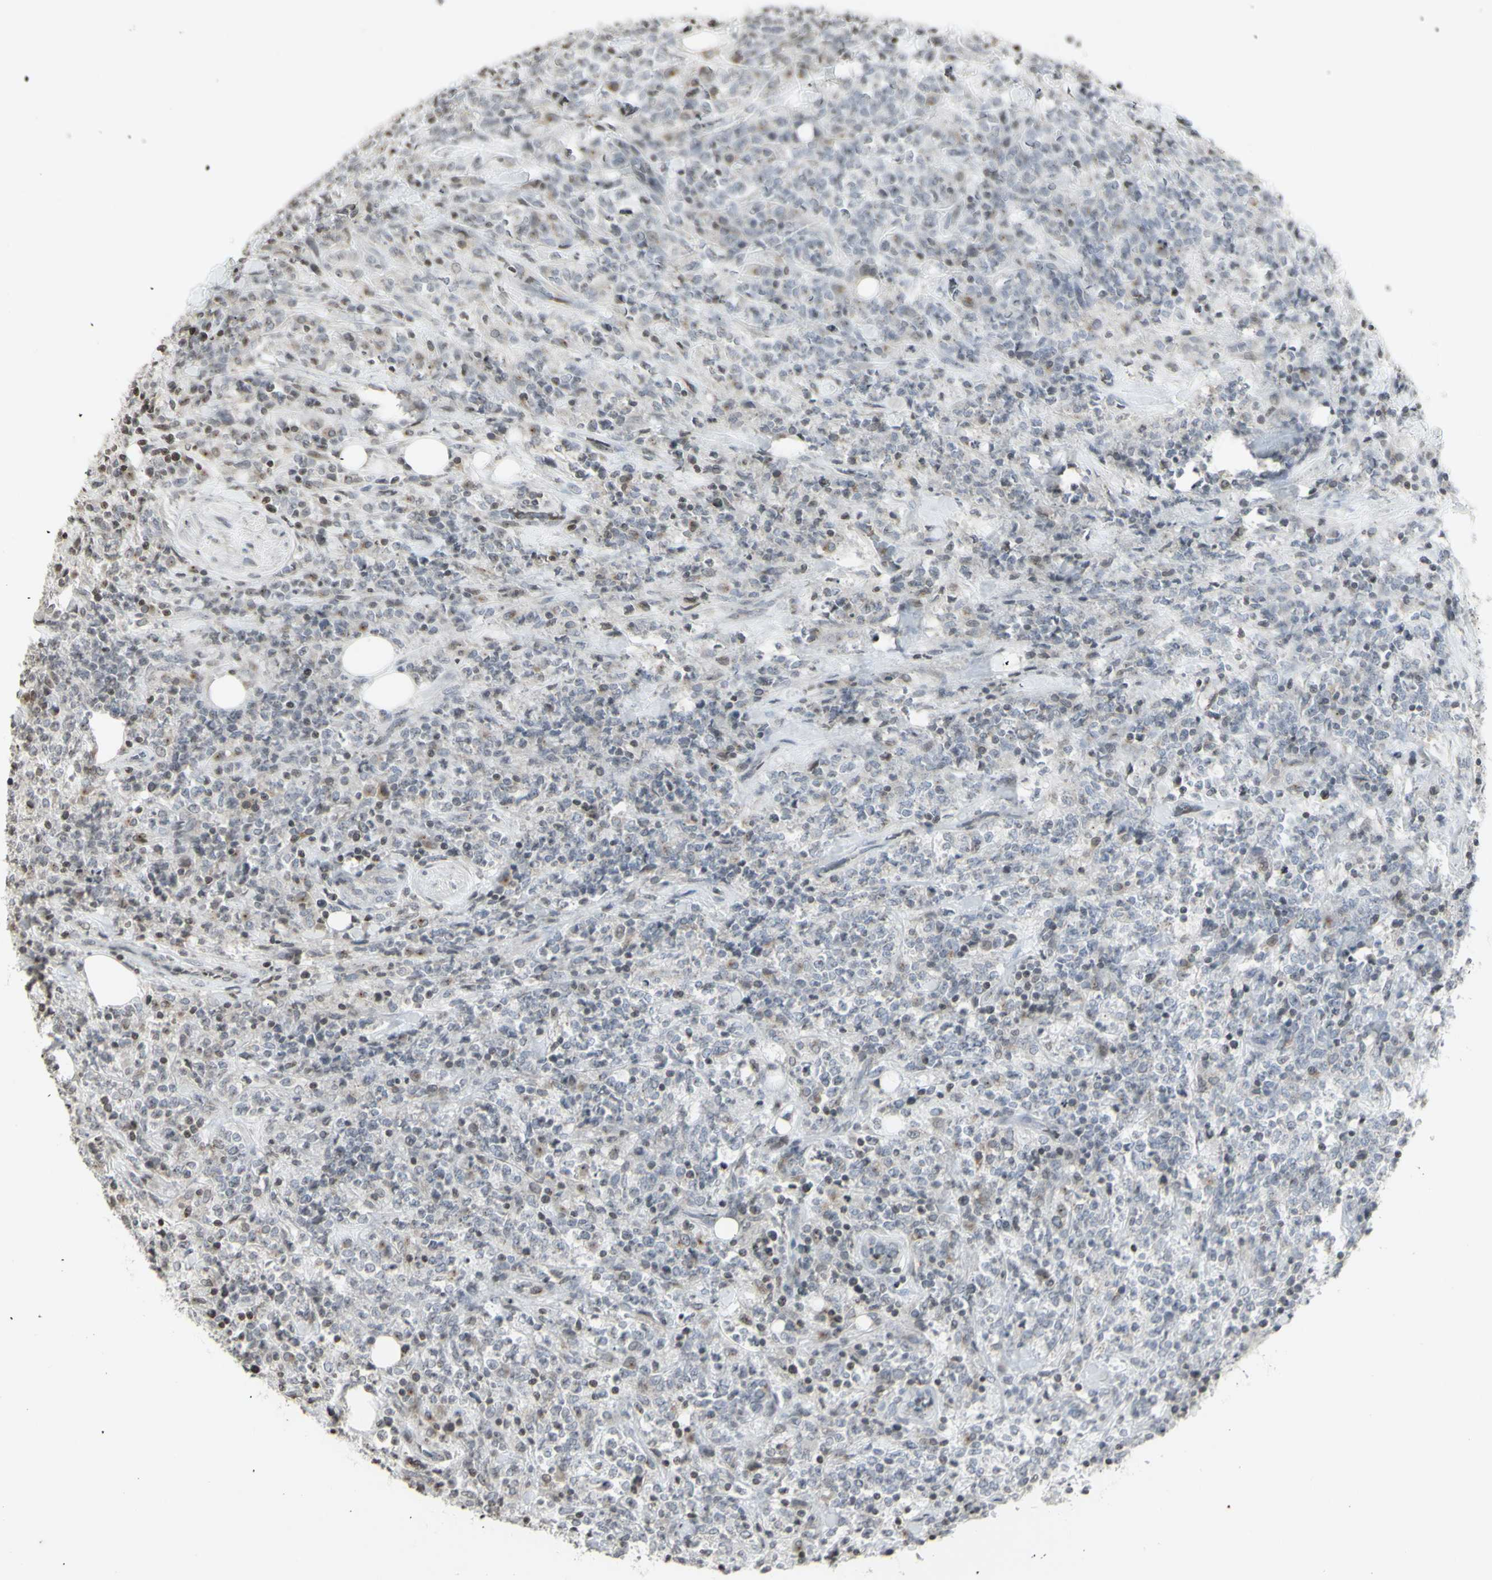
{"staining": {"intensity": "negative", "quantity": "none", "location": "none"}, "tissue": "lymphoma", "cell_type": "Tumor cells", "image_type": "cancer", "snomed": [{"axis": "morphology", "description": "Malignant lymphoma, non-Hodgkin's type, High grade"}, {"axis": "topography", "description": "Soft tissue"}], "caption": "IHC image of neoplastic tissue: human high-grade malignant lymphoma, non-Hodgkin's type stained with DAB (3,3'-diaminobenzidine) shows no significant protein positivity in tumor cells.", "gene": "MUC5AC", "patient": {"sex": "male", "age": 18}}